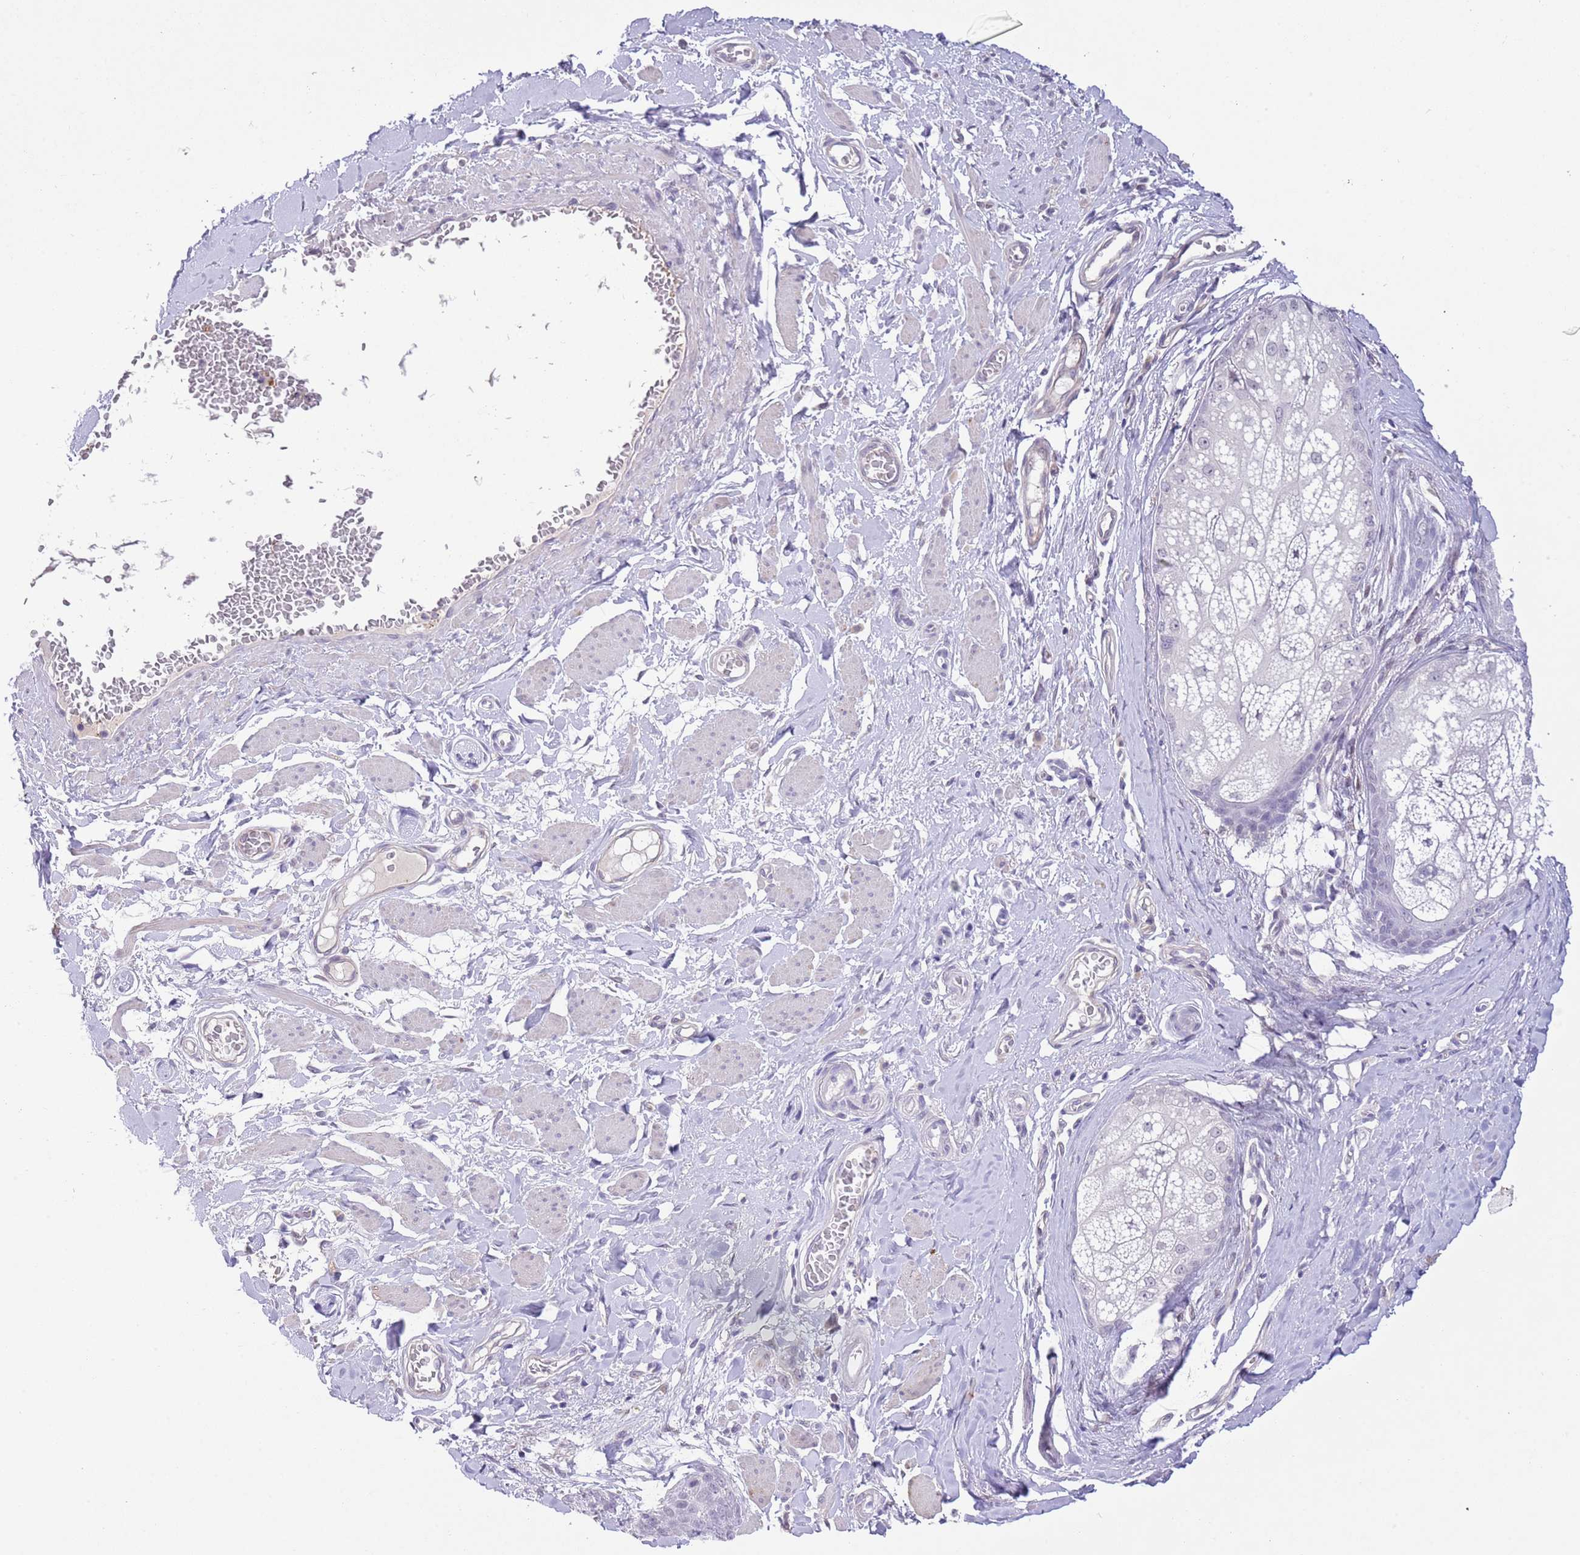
{"staining": {"intensity": "negative", "quantity": "none", "location": "none"}, "tissue": "skin cancer", "cell_type": "Tumor cells", "image_type": "cancer", "snomed": [{"axis": "morphology", "description": "Squamous cell carcinoma, NOS"}, {"axis": "topography", "description": "Skin"}, {"axis": "topography", "description": "Vulva"}], "caption": "Micrograph shows no protein expression in tumor cells of squamous cell carcinoma (skin) tissue. The staining was performed using DAB to visualize the protein expression in brown, while the nuclei were stained in blue with hematoxylin (Magnification: 20x).", "gene": "MIDN", "patient": {"sex": "female", "age": 85}}